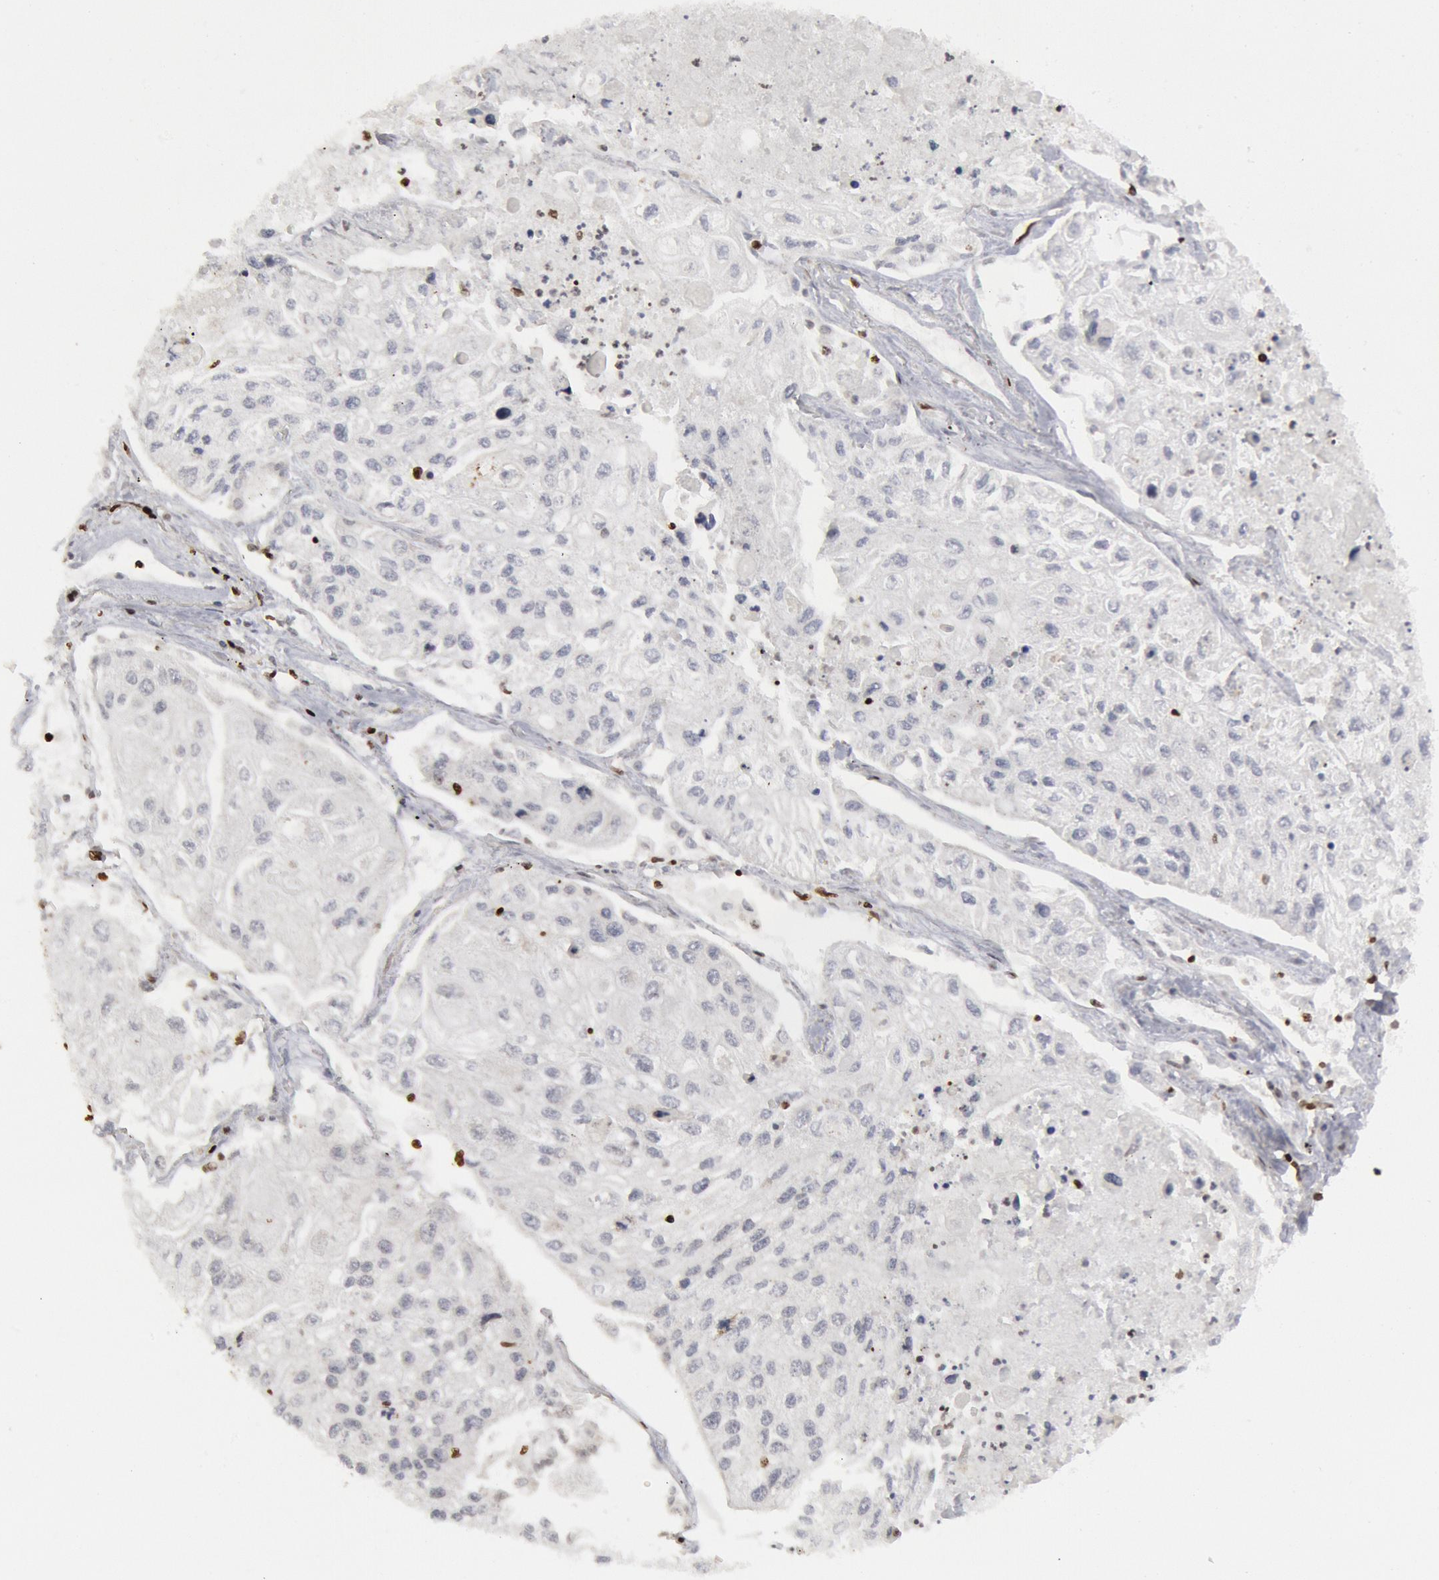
{"staining": {"intensity": "negative", "quantity": "none", "location": "none"}, "tissue": "lung cancer", "cell_type": "Tumor cells", "image_type": "cancer", "snomed": [{"axis": "morphology", "description": "Squamous cell carcinoma, NOS"}, {"axis": "topography", "description": "Lung"}], "caption": "Immunohistochemical staining of lung cancer demonstrates no significant staining in tumor cells.", "gene": "SUB1", "patient": {"sex": "male", "age": 75}}